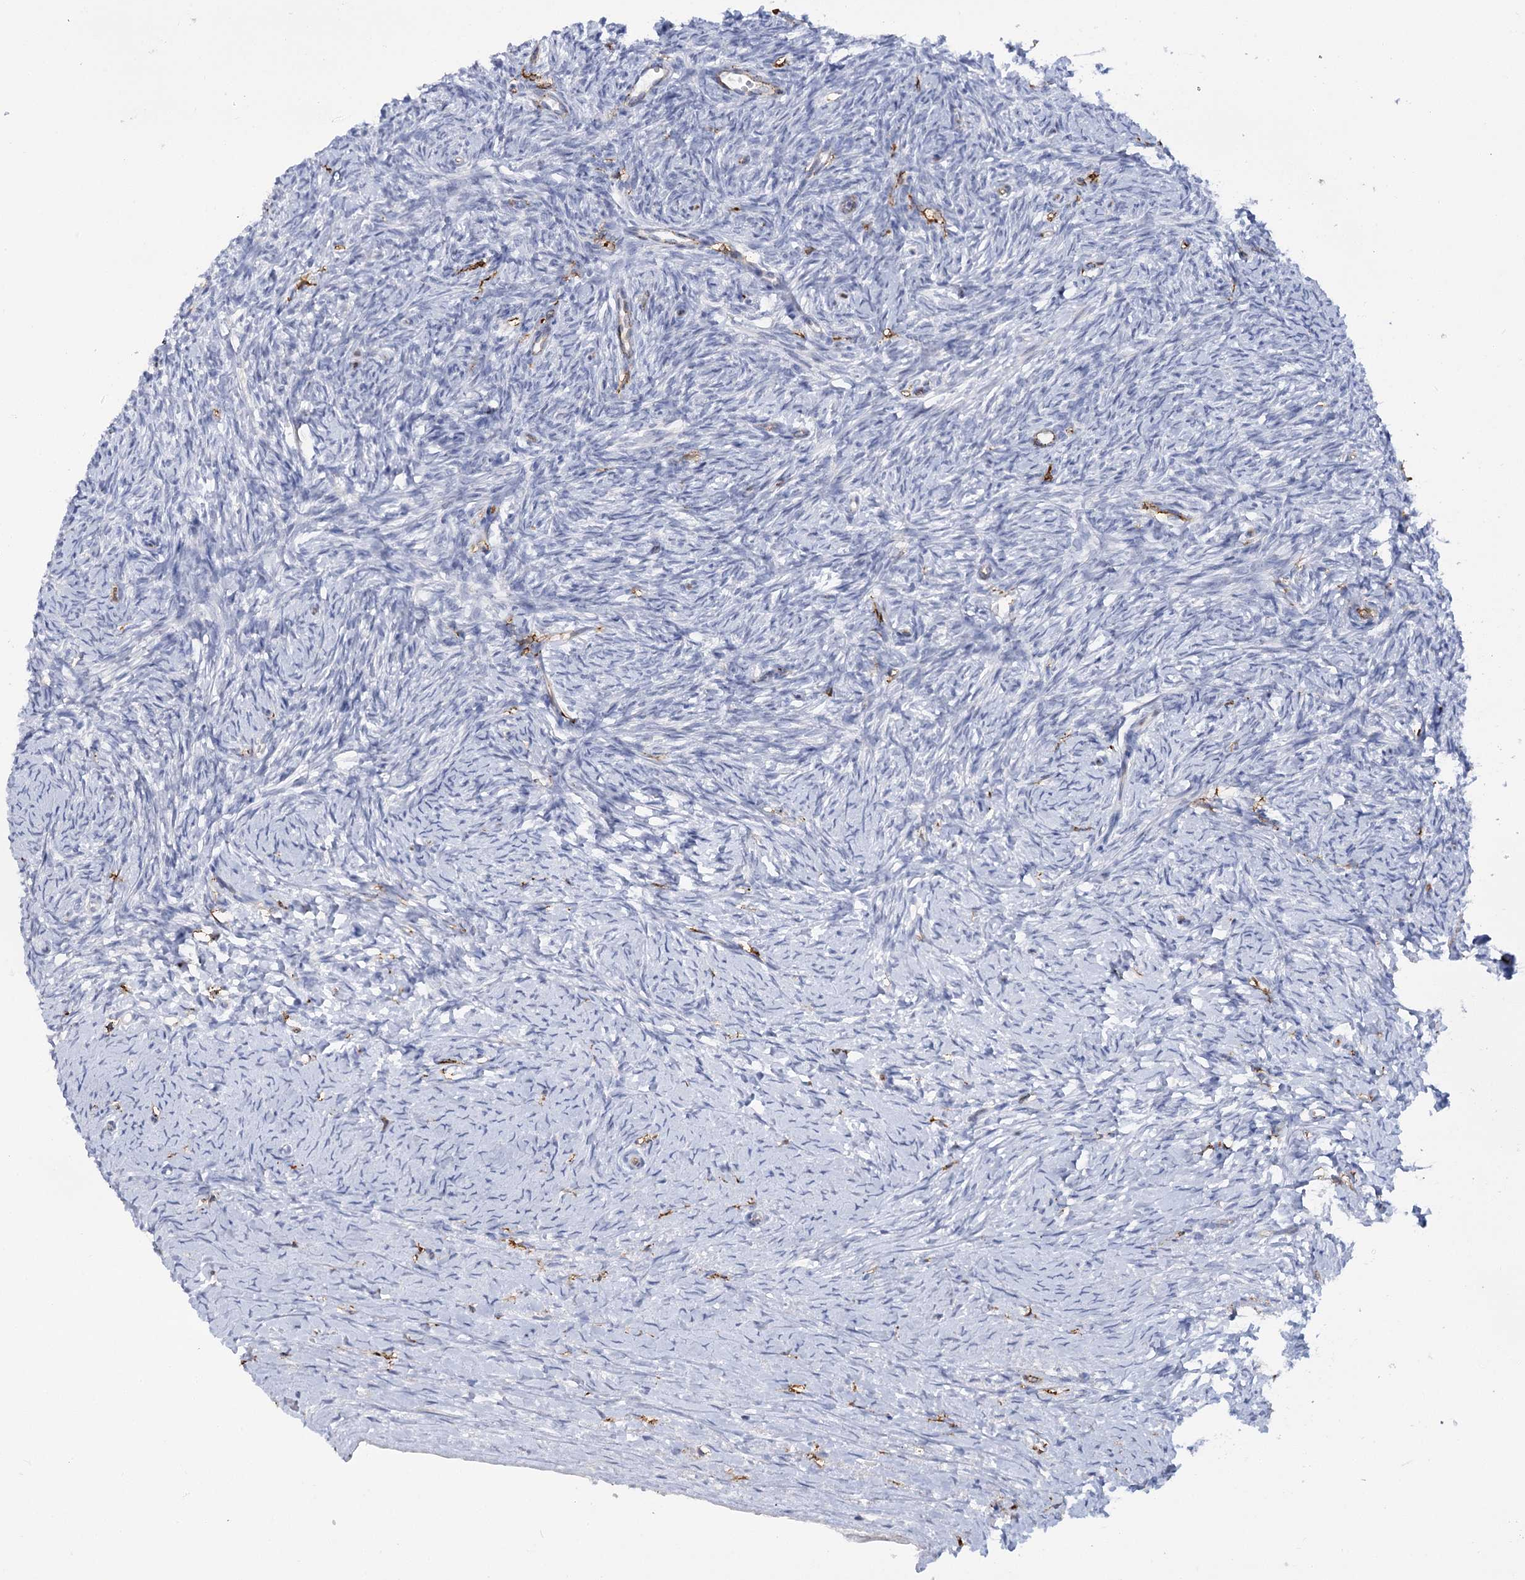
{"staining": {"intensity": "negative", "quantity": "none", "location": "none"}, "tissue": "ovary", "cell_type": "Ovarian stroma cells", "image_type": "normal", "snomed": [{"axis": "morphology", "description": "Normal tissue, NOS"}, {"axis": "morphology", "description": "Developmental malformation"}, {"axis": "topography", "description": "Ovary"}], "caption": "IHC photomicrograph of normal ovary: human ovary stained with DAB reveals no significant protein positivity in ovarian stroma cells. (DAB IHC visualized using brightfield microscopy, high magnification).", "gene": "PIWIL4", "patient": {"sex": "female", "age": 39}}